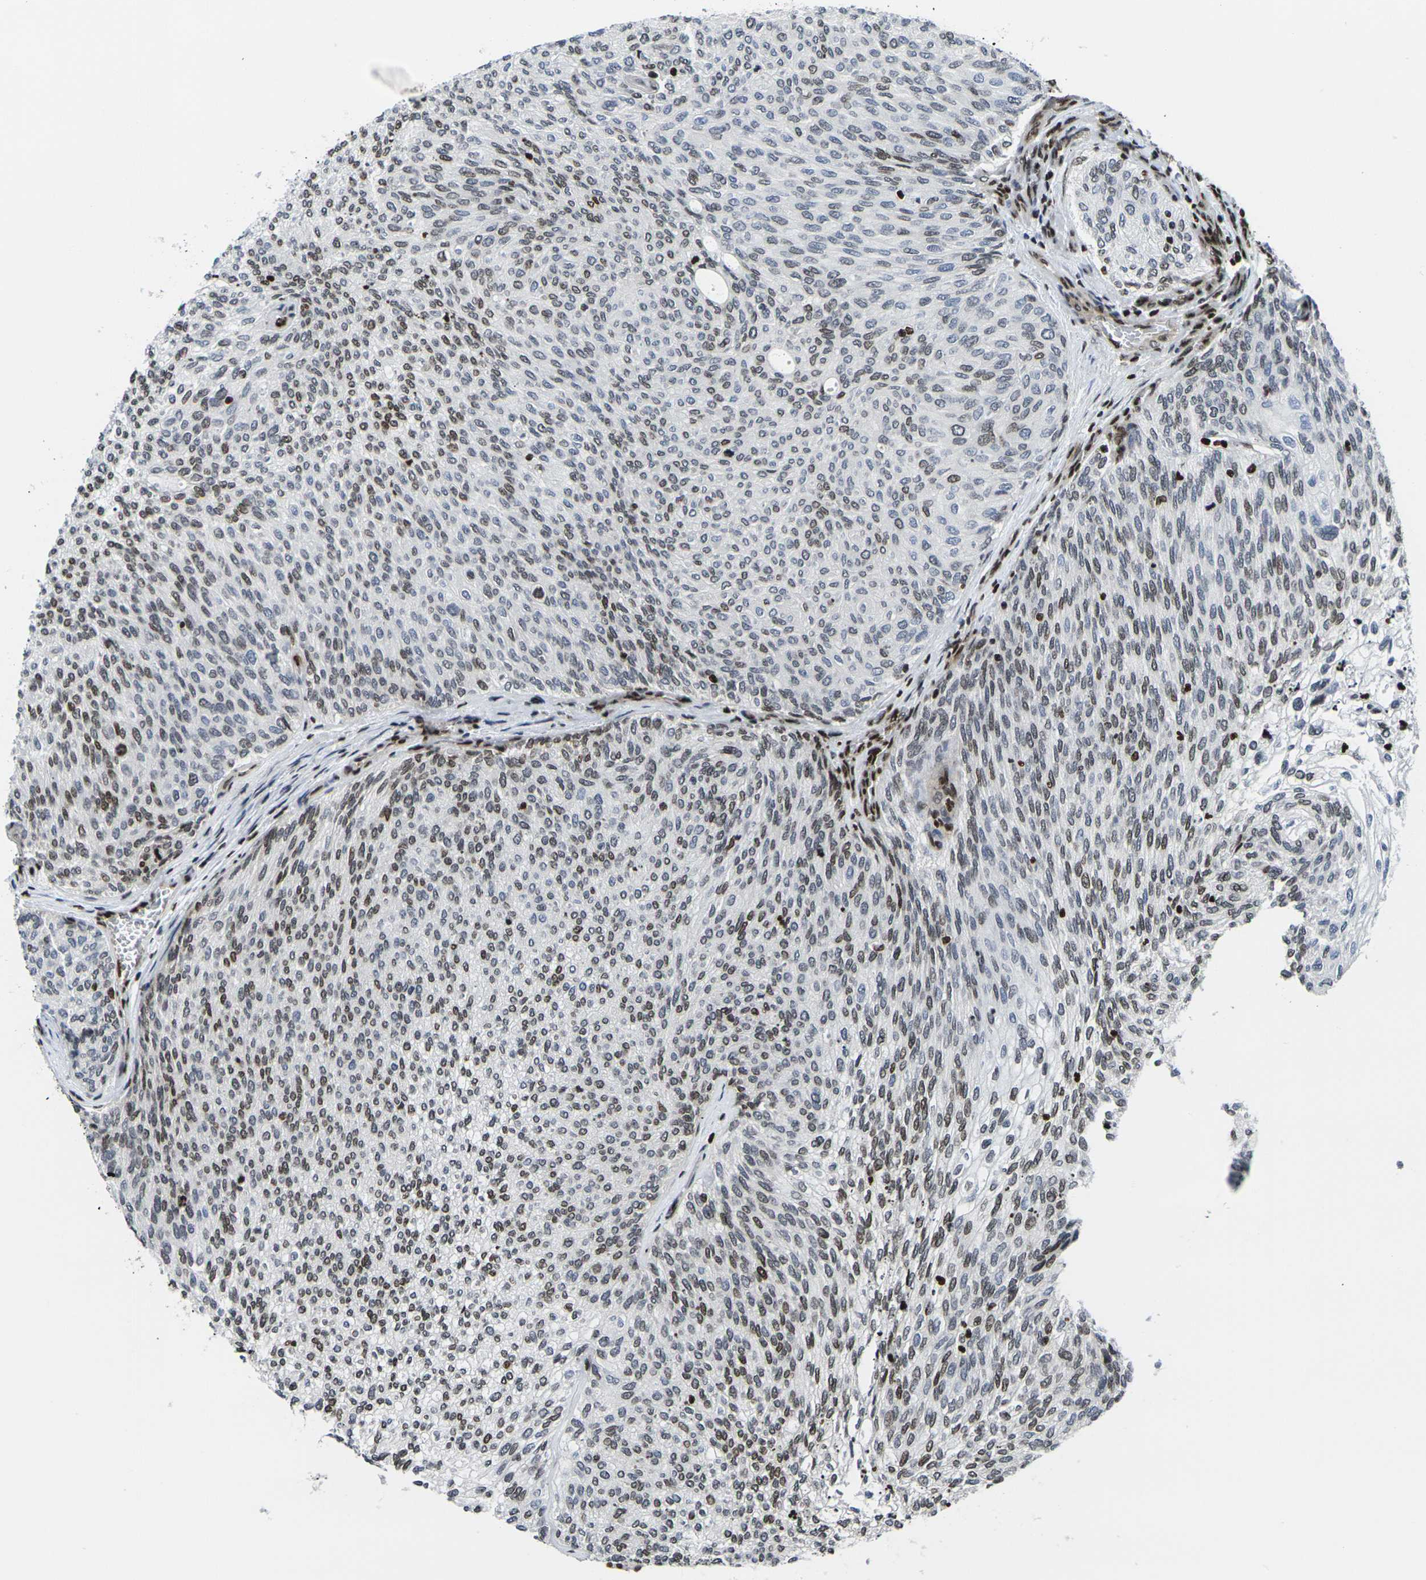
{"staining": {"intensity": "moderate", "quantity": "25%-75%", "location": "nuclear"}, "tissue": "urothelial cancer", "cell_type": "Tumor cells", "image_type": "cancer", "snomed": [{"axis": "morphology", "description": "Urothelial carcinoma, Low grade"}, {"axis": "topography", "description": "Urinary bladder"}], "caption": "Protein staining exhibits moderate nuclear staining in approximately 25%-75% of tumor cells in urothelial carcinoma (low-grade). The staining was performed using DAB to visualize the protein expression in brown, while the nuclei were stained in blue with hematoxylin (Magnification: 20x).", "gene": "H1-10", "patient": {"sex": "female", "age": 79}}